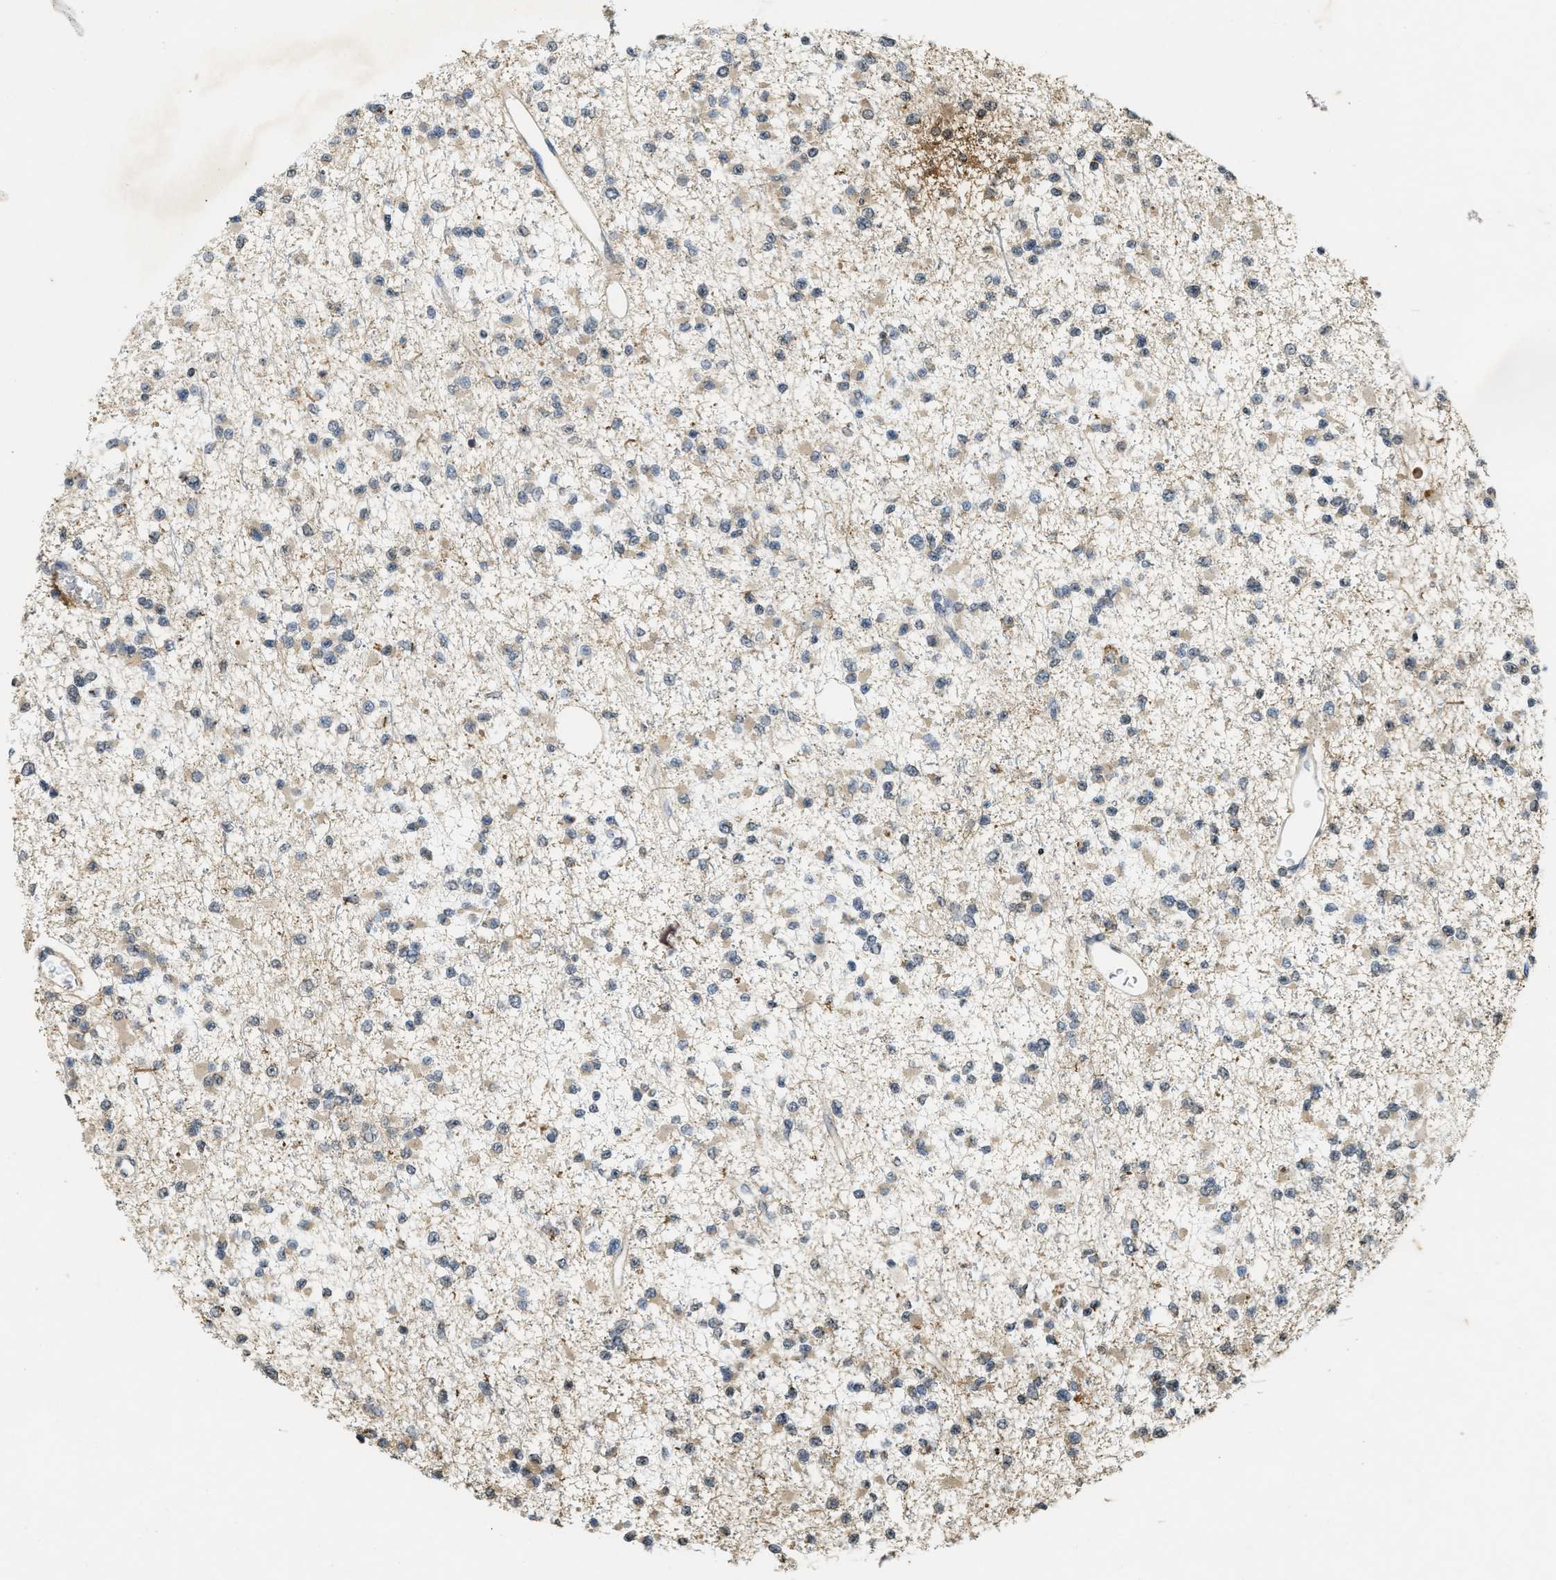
{"staining": {"intensity": "weak", "quantity": "25%-75%", "location": "cytoplasmic/membranous"}, "tissue": "glioma", "cell_type": "Tumor cells", "image_type": "cancer", "snomed": [{"axis": "morphology", "description": "Glioma, malignant, Low grade"}, {"axis": "topography", "description": "Brain"}], "caption": "A micrograph showing weak cytoplasmic/membranous expression in about 25%-75% of tumor cells in malignant glioma (low-grade), as visualized by brown immunohistochemical staining.", "gene": "KIF21A", "patient": {"sex": "female", "age": 22}}